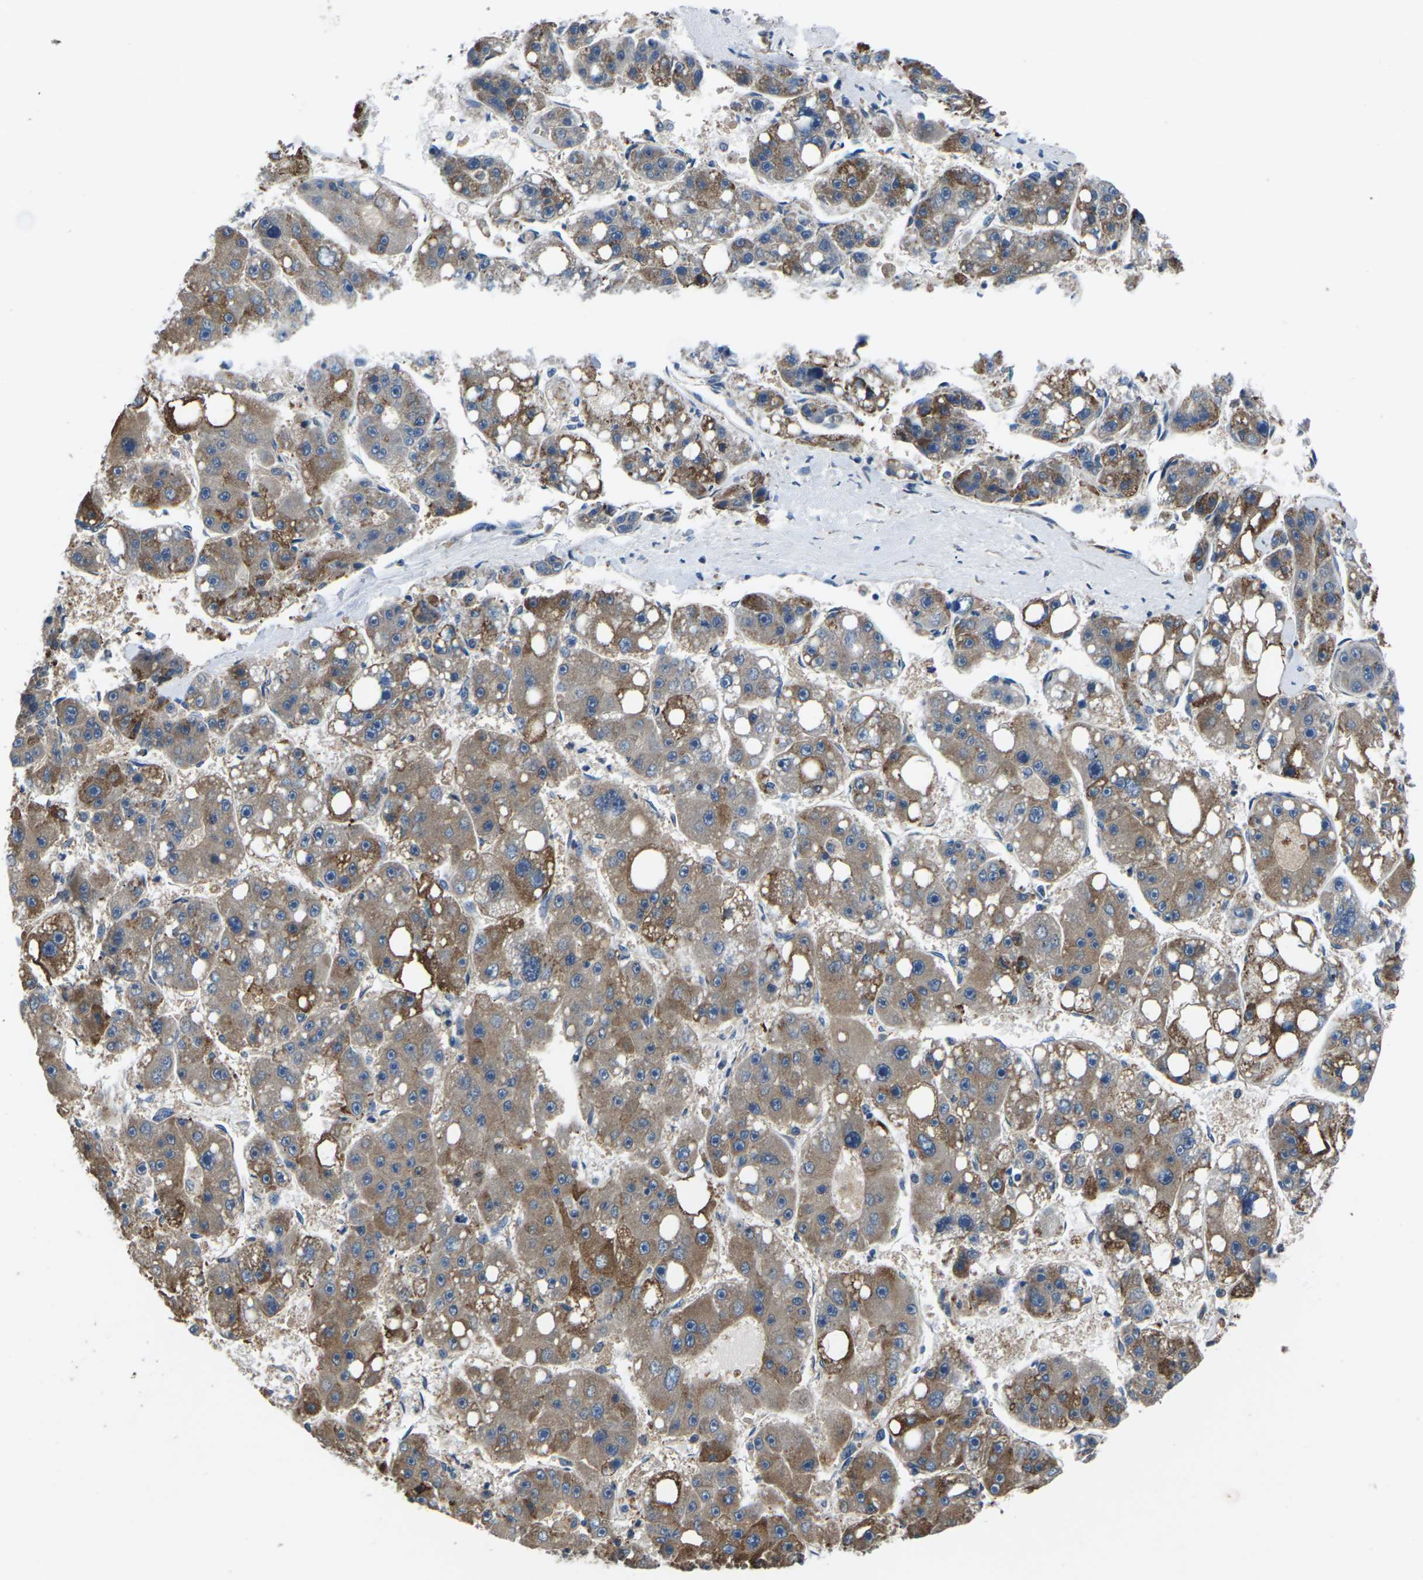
{"staining": {"intensity": "moderate", "quantity": ">75%", "location": "cytoplasmic/membranous"}, "tissue": "liver cancer", "cell_type": "Tumor cells", "image_type": "cancer", "snomed": [{"axis": "morphology", "description": "Carcinoma, Hepatocellular, NOS"}, {"axis": "topography", "description": "Liver"}], "caption": "DAB (3,3'-diaminobenzidine) immunohistochemical staining of human liver cancer displays moderate cytoplasmic/membranous protein staining in about >75% of tumor cells. The staining is performed using DAB brown chromogen to label protein expression. The nuclei are counter-stained blue using hematoxylin.", "gene": "GABRP", "patient": {"sex": "female", "age": 61}}